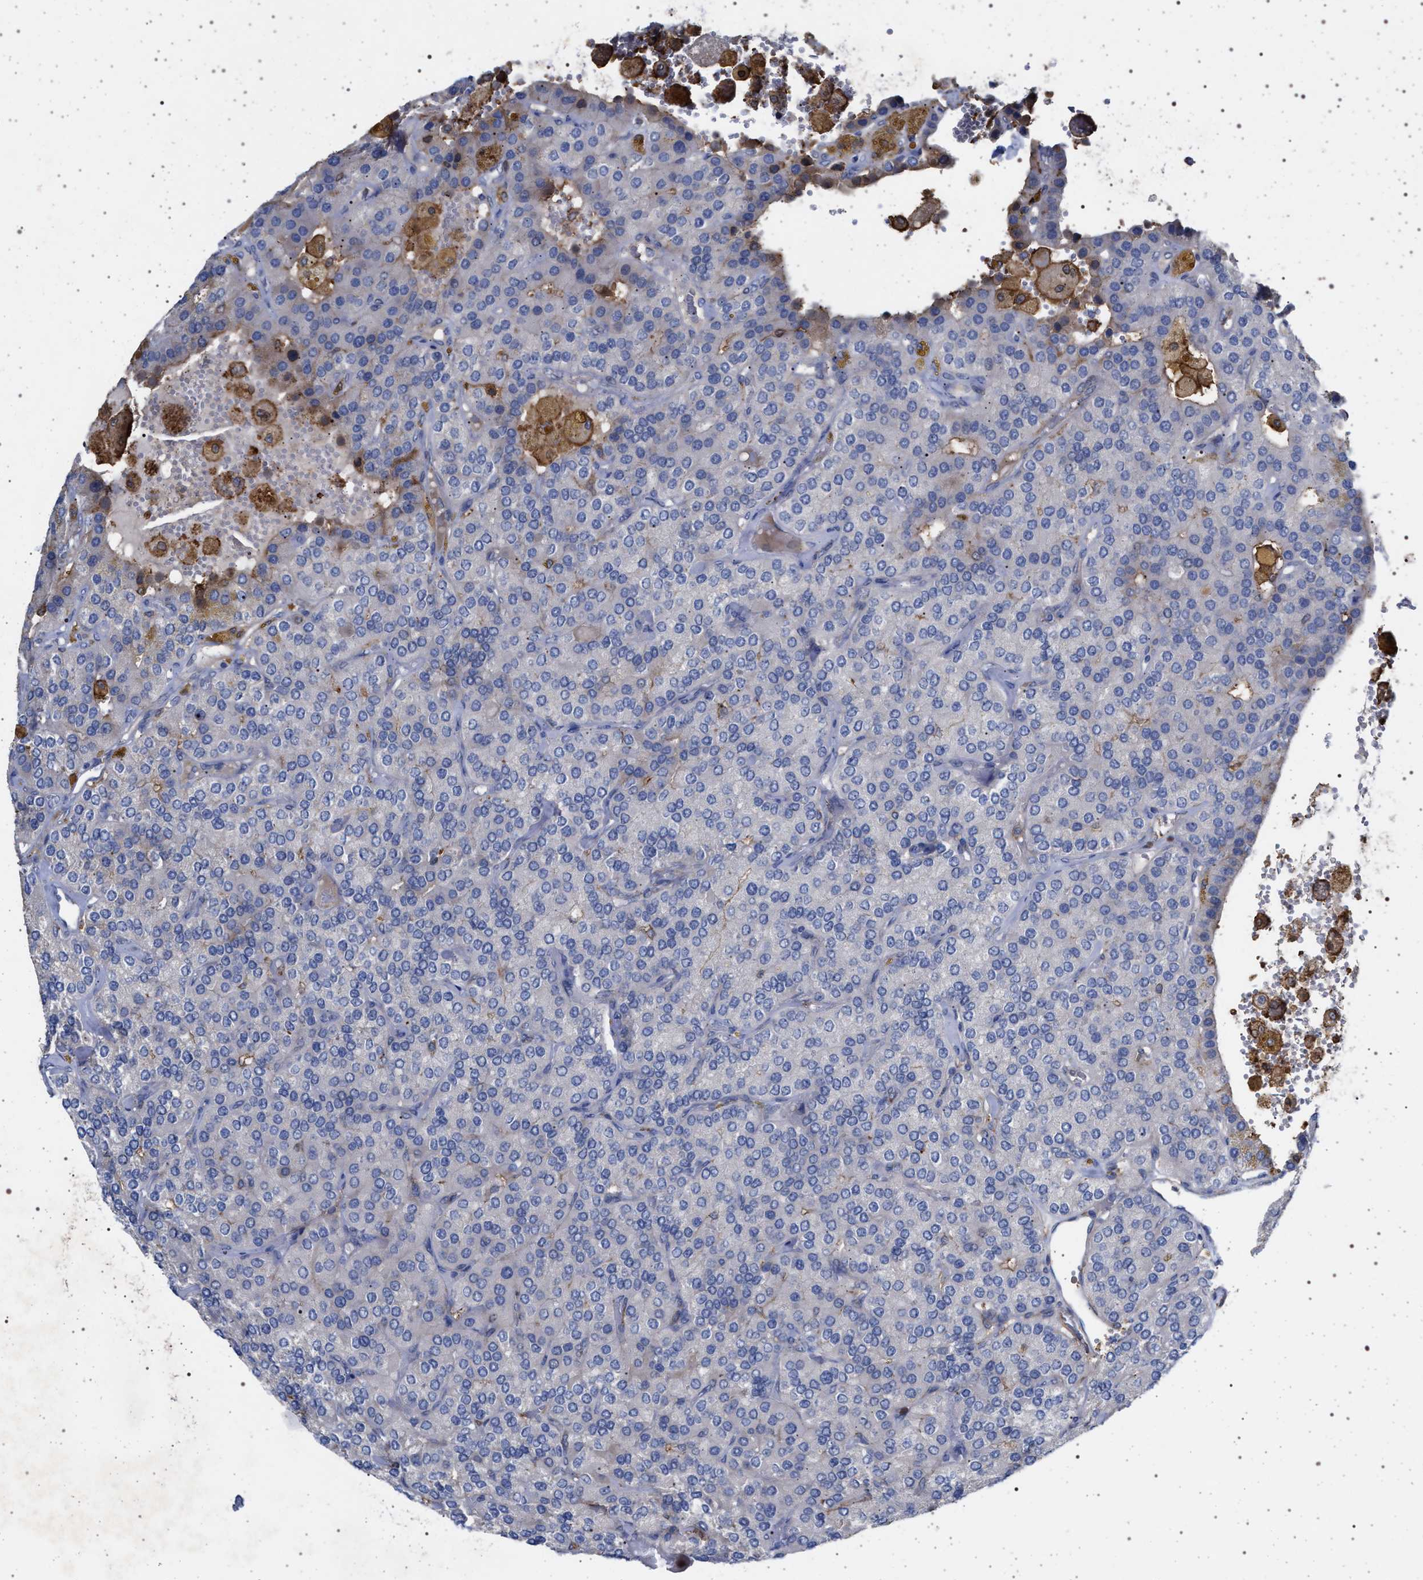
{"staining": {"intensity": "weak", "quantity": "<25%", "location": "cytoplasmic/membranous"}, "tissue": "parathyroid gland", "cell_type": "Glandular cells", "image_type": "normal", "snomed": [{"axis": "morphology", "description": "Normal tissue, NOS"}, {"axis": "morphology", "description": "Adenoma, NOS"}, {"axis": "topography", "description": "Parathyroid gland"}], "caption": "Immunohistochemistry (IHC) image of normal parathyroid gland: parathyroid gland stained with DAB demonstrates no significant protein expression in glandular cells. (DAB immunohistochemistry (IHC), high magnification).", "gene": "PLG", "patient": {"sex": "female", "age": 86}}